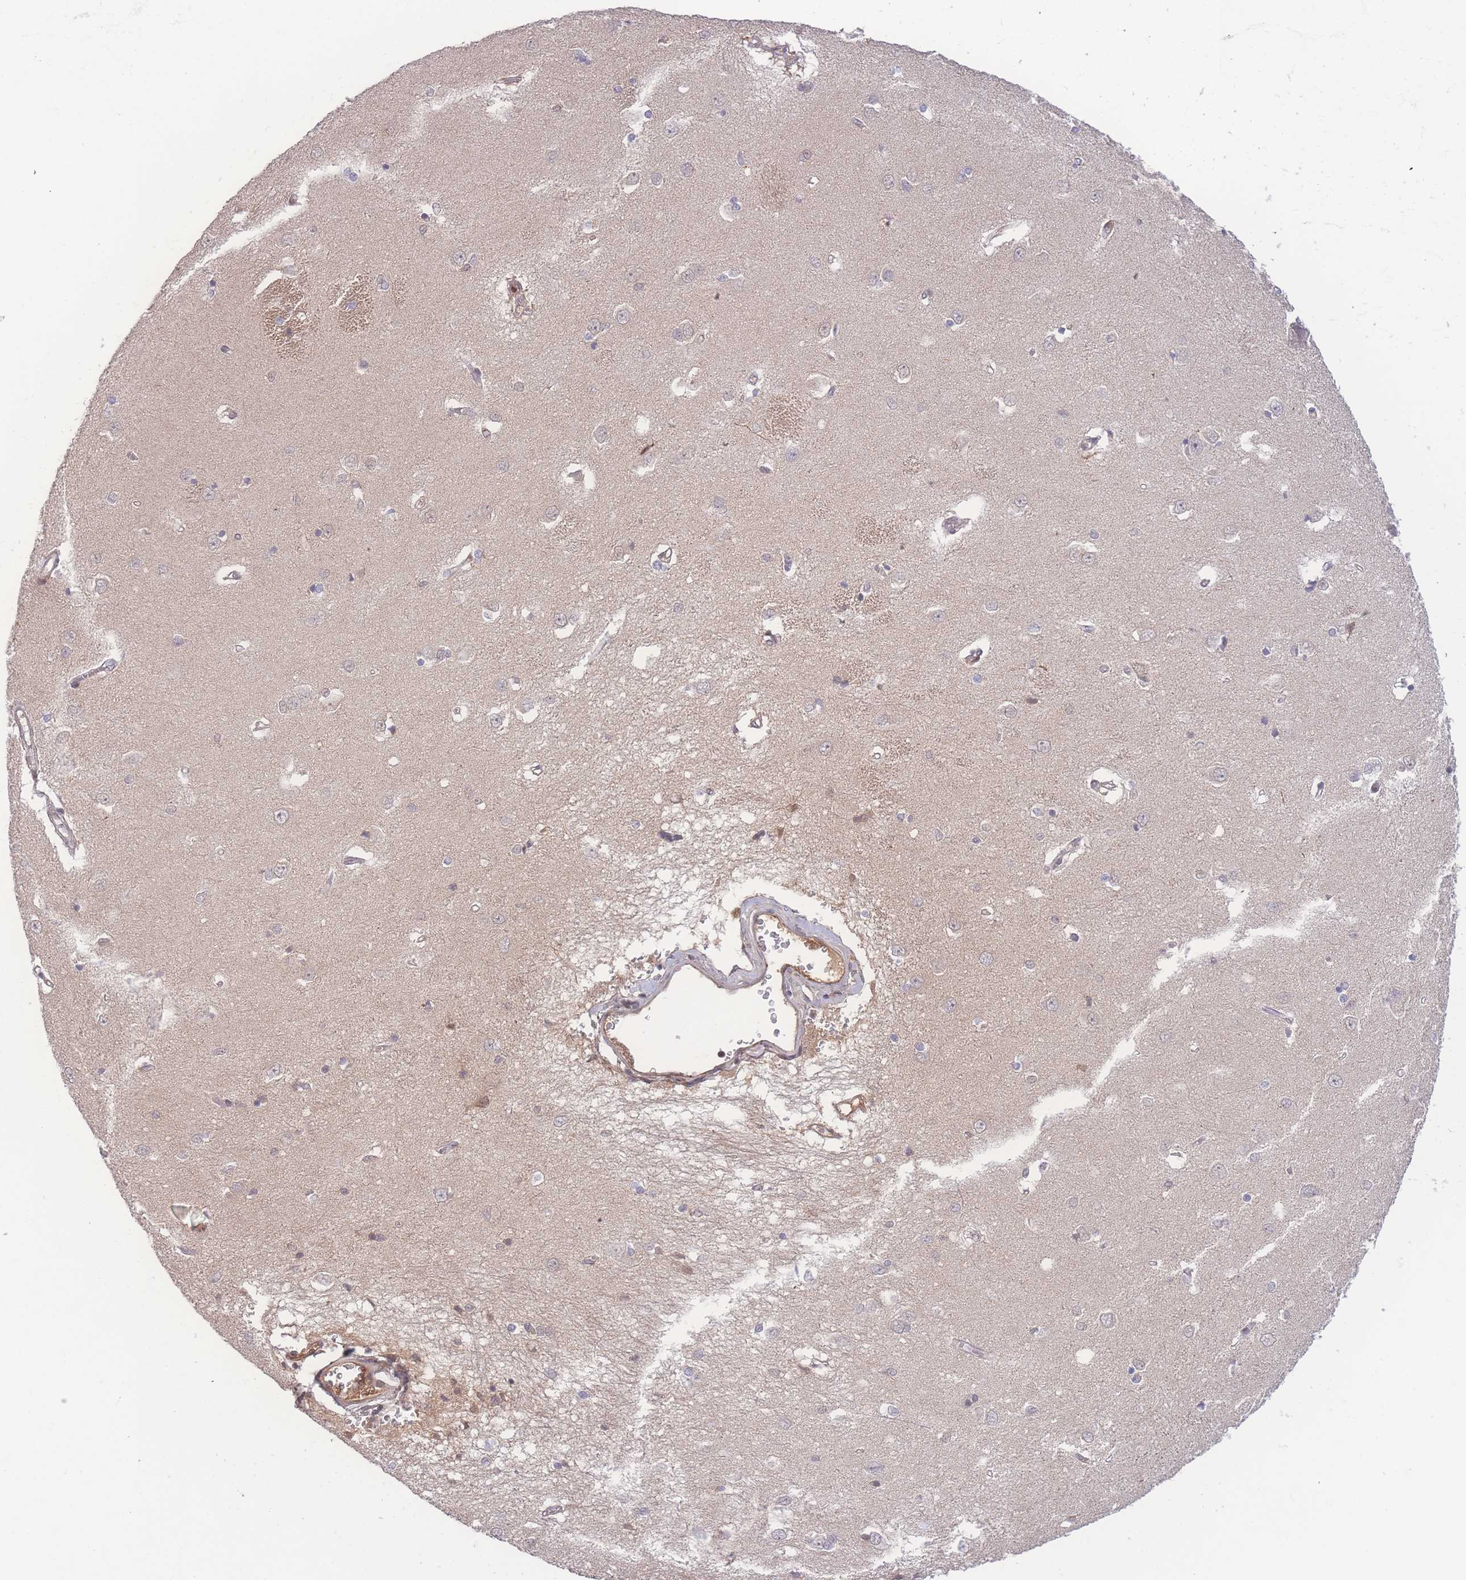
{"staining": {"intensity": "moderate", "quantity": "<25%", "location": "nuclear"}, "tissue": "caudate", "cell_type": "Glial cells", "image_type": "normal", "snomed": [{"axis": "morphology", "description": "Normal tissue, NOS"}, {"axis": "topography", "description": "Lateral ventricle wall"}], "caption": "Immunohistochemistry photomicrograph of benign caudate: human caudate stained using IHC exhibits low levels of moderate protein expression localized specifically in the nuclear of glial cells, appearing as a nuclear brown color.", "gene": "RAVER1", "patient": {"sex": "male", "age": 37}}